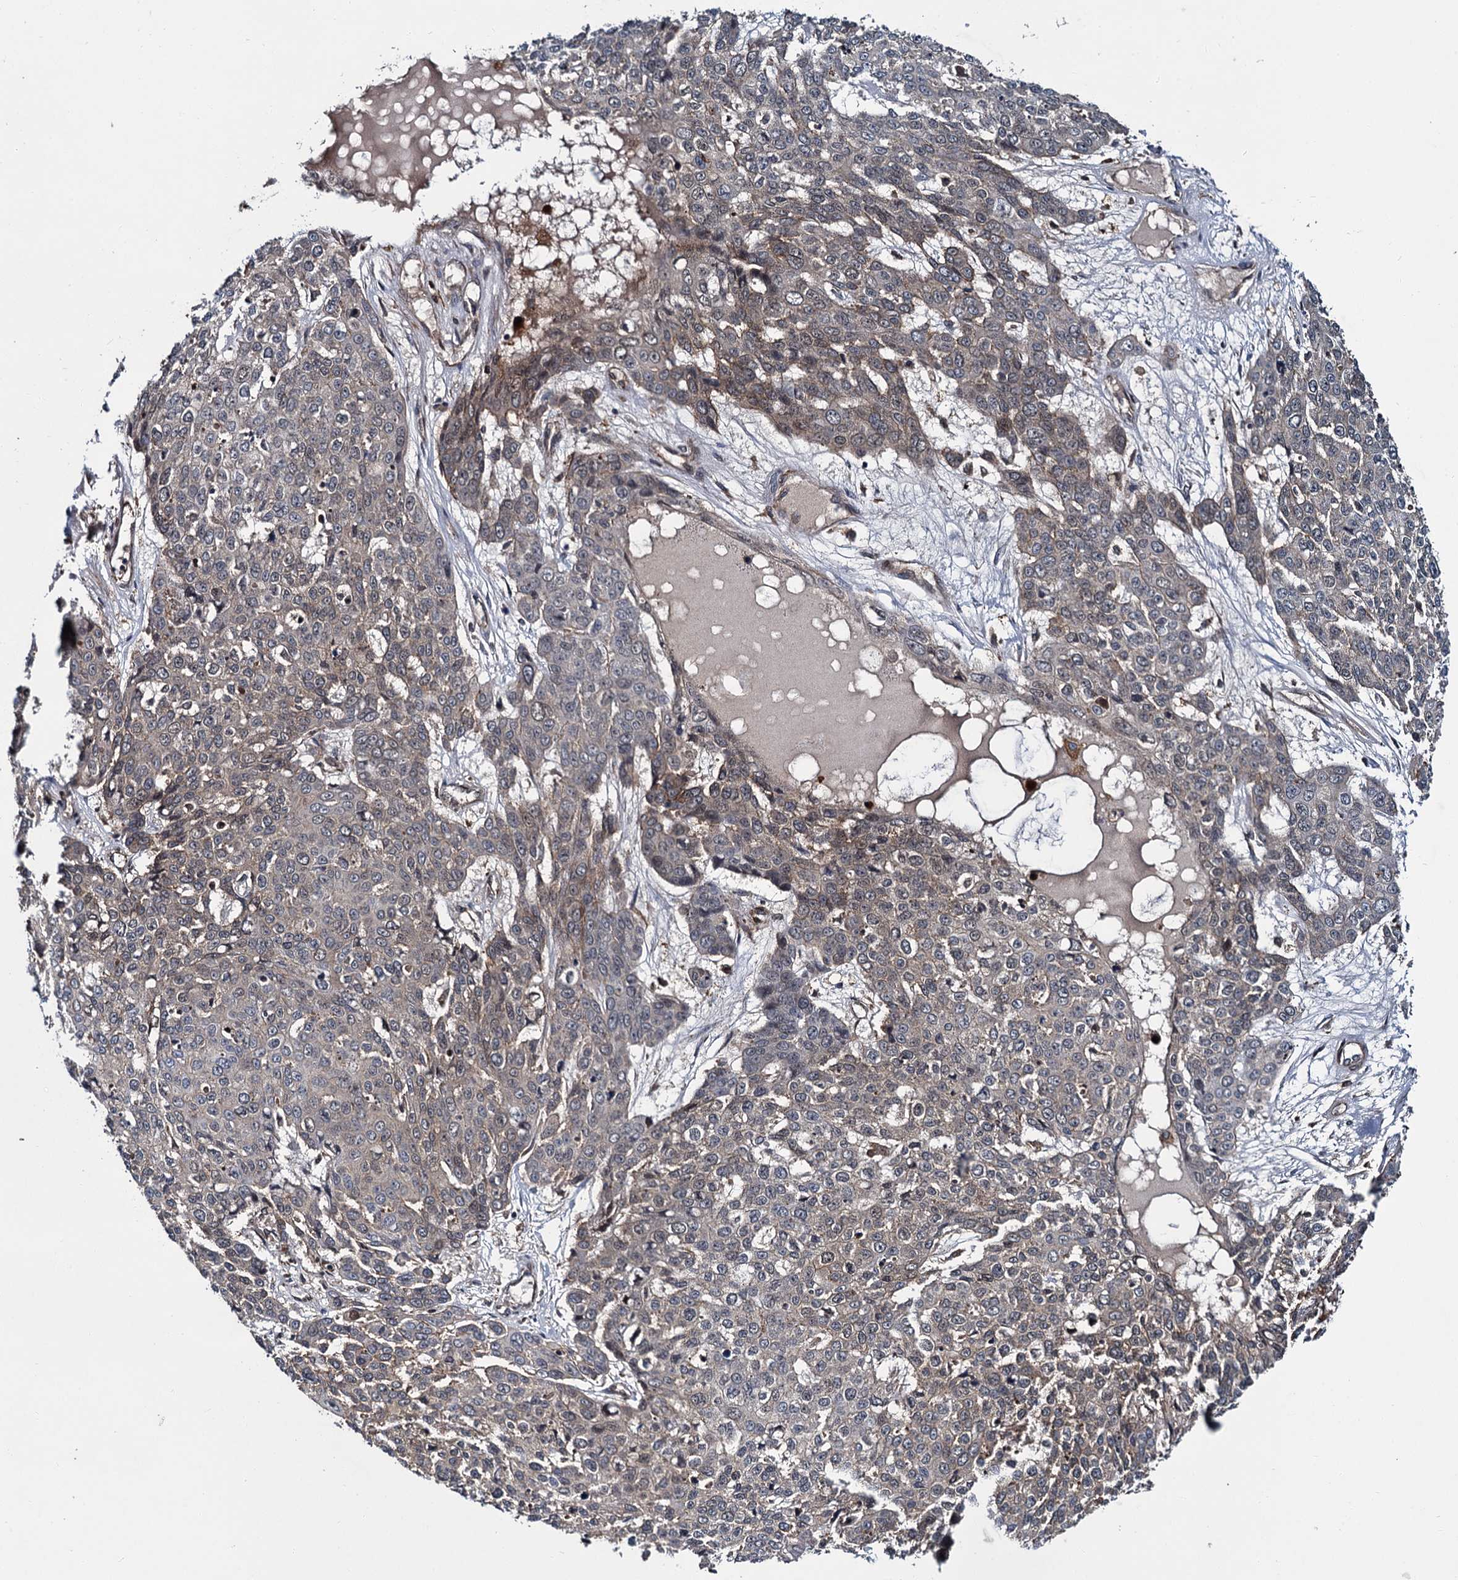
{"staining": {"intensity": "weak", "quantity": "<25%", "location": "cytoplasmic/membranous"}, "tissue": "skin cancer", "cell_type": "Tumor cells", "image_type": "cancer", "snomed": [{"axis": "morphology", "description": "Squamous cell carcinoma, NOS"}, {"axis": "topography", "description": "Skin"}], "caption": "IHC histopathology image of neoplastic tissue: human skin squamous cell carcinoma stained with DAB displays no significant protein expression in tumor cells. Brightfield microscopy of IHC stained with DAB (3,3'-diaminobenzidine) (brown) and hematoxylin (blue), captured at high magnification.", "gene": "ZFYVE19", "patient": {"sex": "male", "age": 71}}